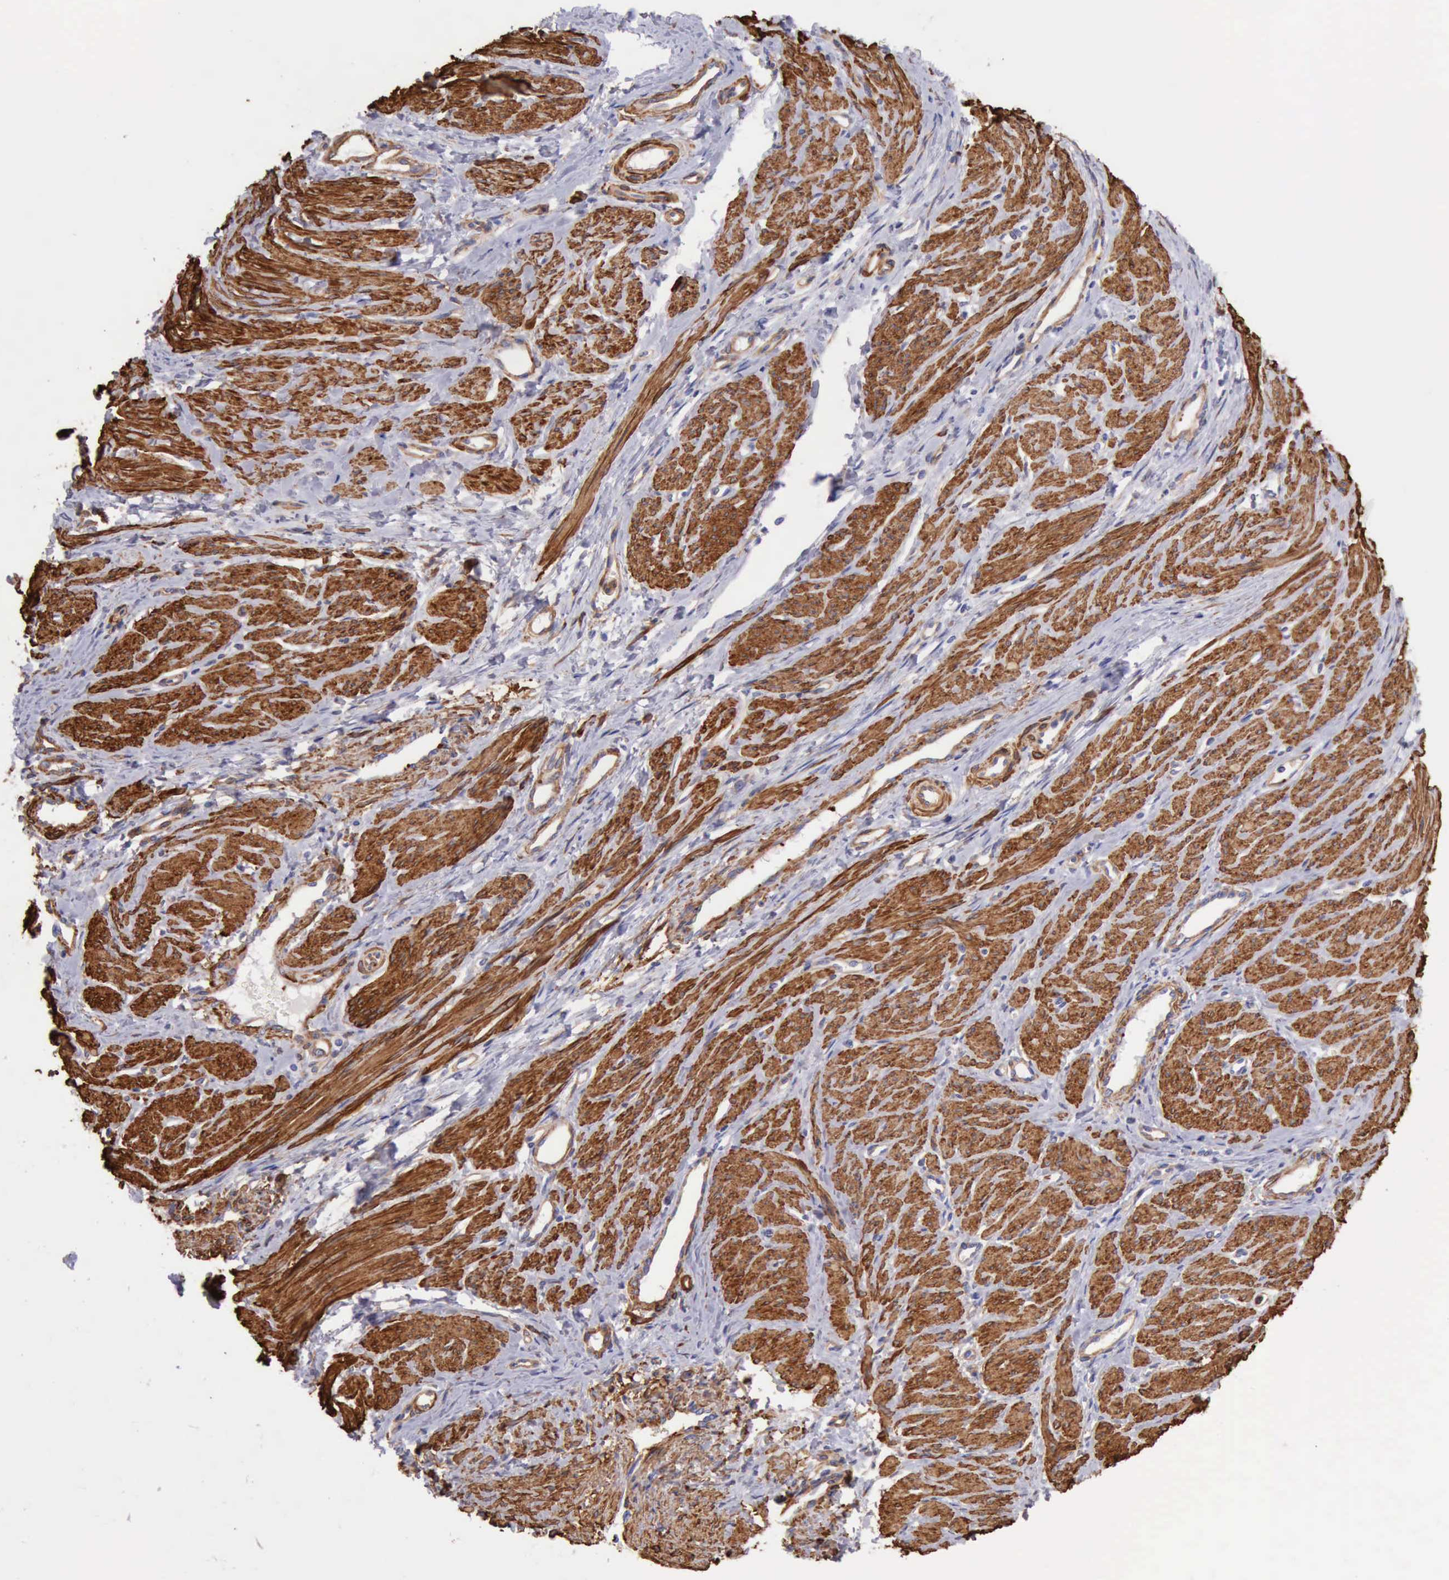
{"staining": {"intensity": "strong", "quantity": ">75%", "location": "cytoplasmic/membranous"}, "tissue": "smooth muscle", "cell_type": "Smooth muscle cells", "image_type": "normal", "snomed": [{"axis": "morphology", "description": "Normal tissue, NOS"}, {"axis": "topography", "description": "Smooth muscle"}, {"axis": "topography", "description": "Uterus"}], "caption": "IHC staining of unremarkable smooth muscle, which reveals high levels of strong cytoplasmic/membranous expression in about >75% of smooth muscle cells indicating strong cytoplasmic/membranous protein positivity. The staining was performed using DAB (3,3'-diaminobenzidine) (brown) for protein detection and nuclei were counterstained in hematoxylin (blue).", "gene": "FLNA", "patient": {"sex": "female", "age": 39}}